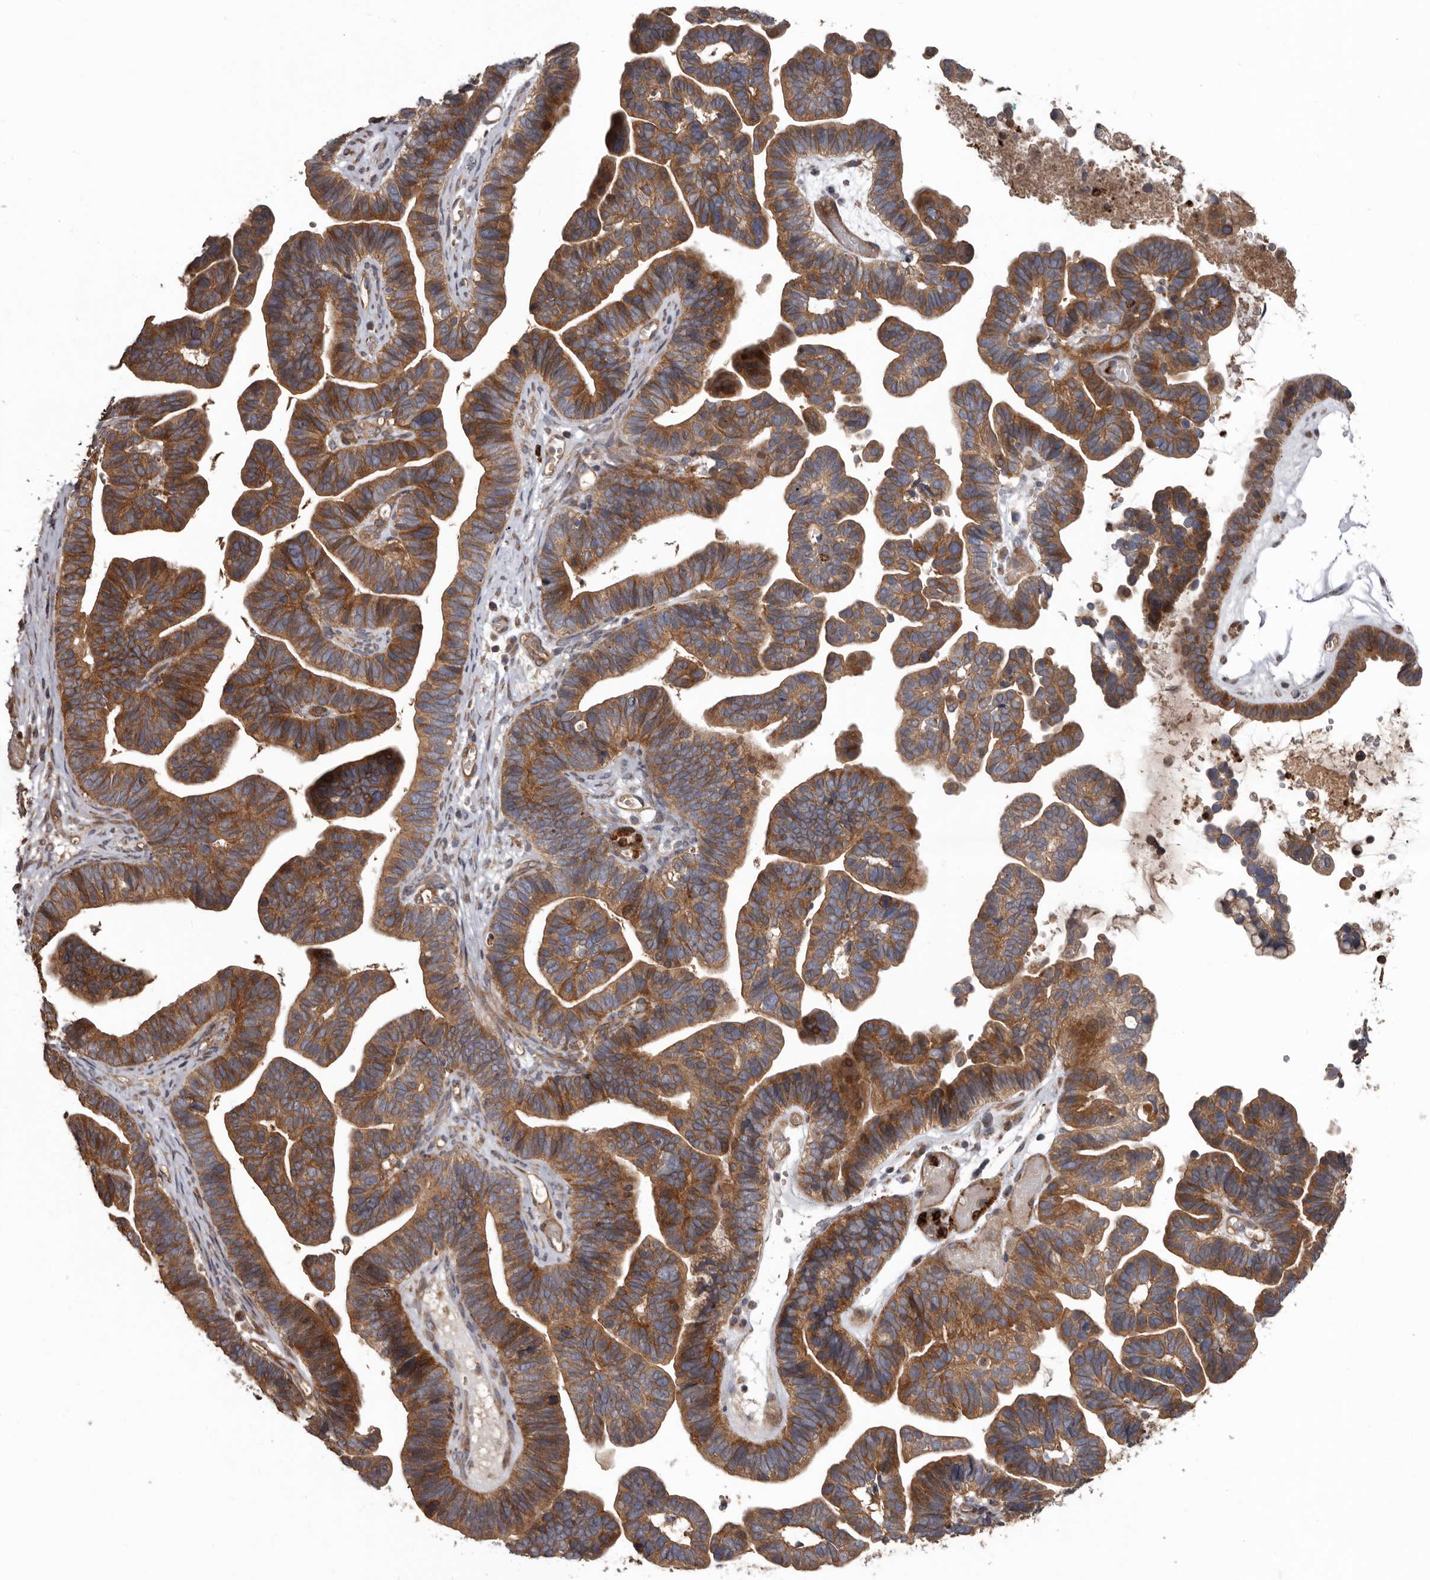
{"staining": {"intensity": "moderate", "quantity": ">75%", "location": "cytoplasmic/membranous"}, "tissue": "ovarian cancer", "cell_type": "Tumor cells", "image_type": "cancer", "snomed": [{"axis": "morphology", "description": "Cystadenocarcinoma, serous, NOS"}, {"axis": "topography", "description": "Ovary"}], "caption": "Immunohistochemical staining of serous cystadenocarcinoma (ovarian) shows medium levels of moderate cytoplasmic/membranous protein staining in approximately >75% of tumor cells.", "gene": "ARHGEF5", "patient": {"sex": "female", "age": 56}}